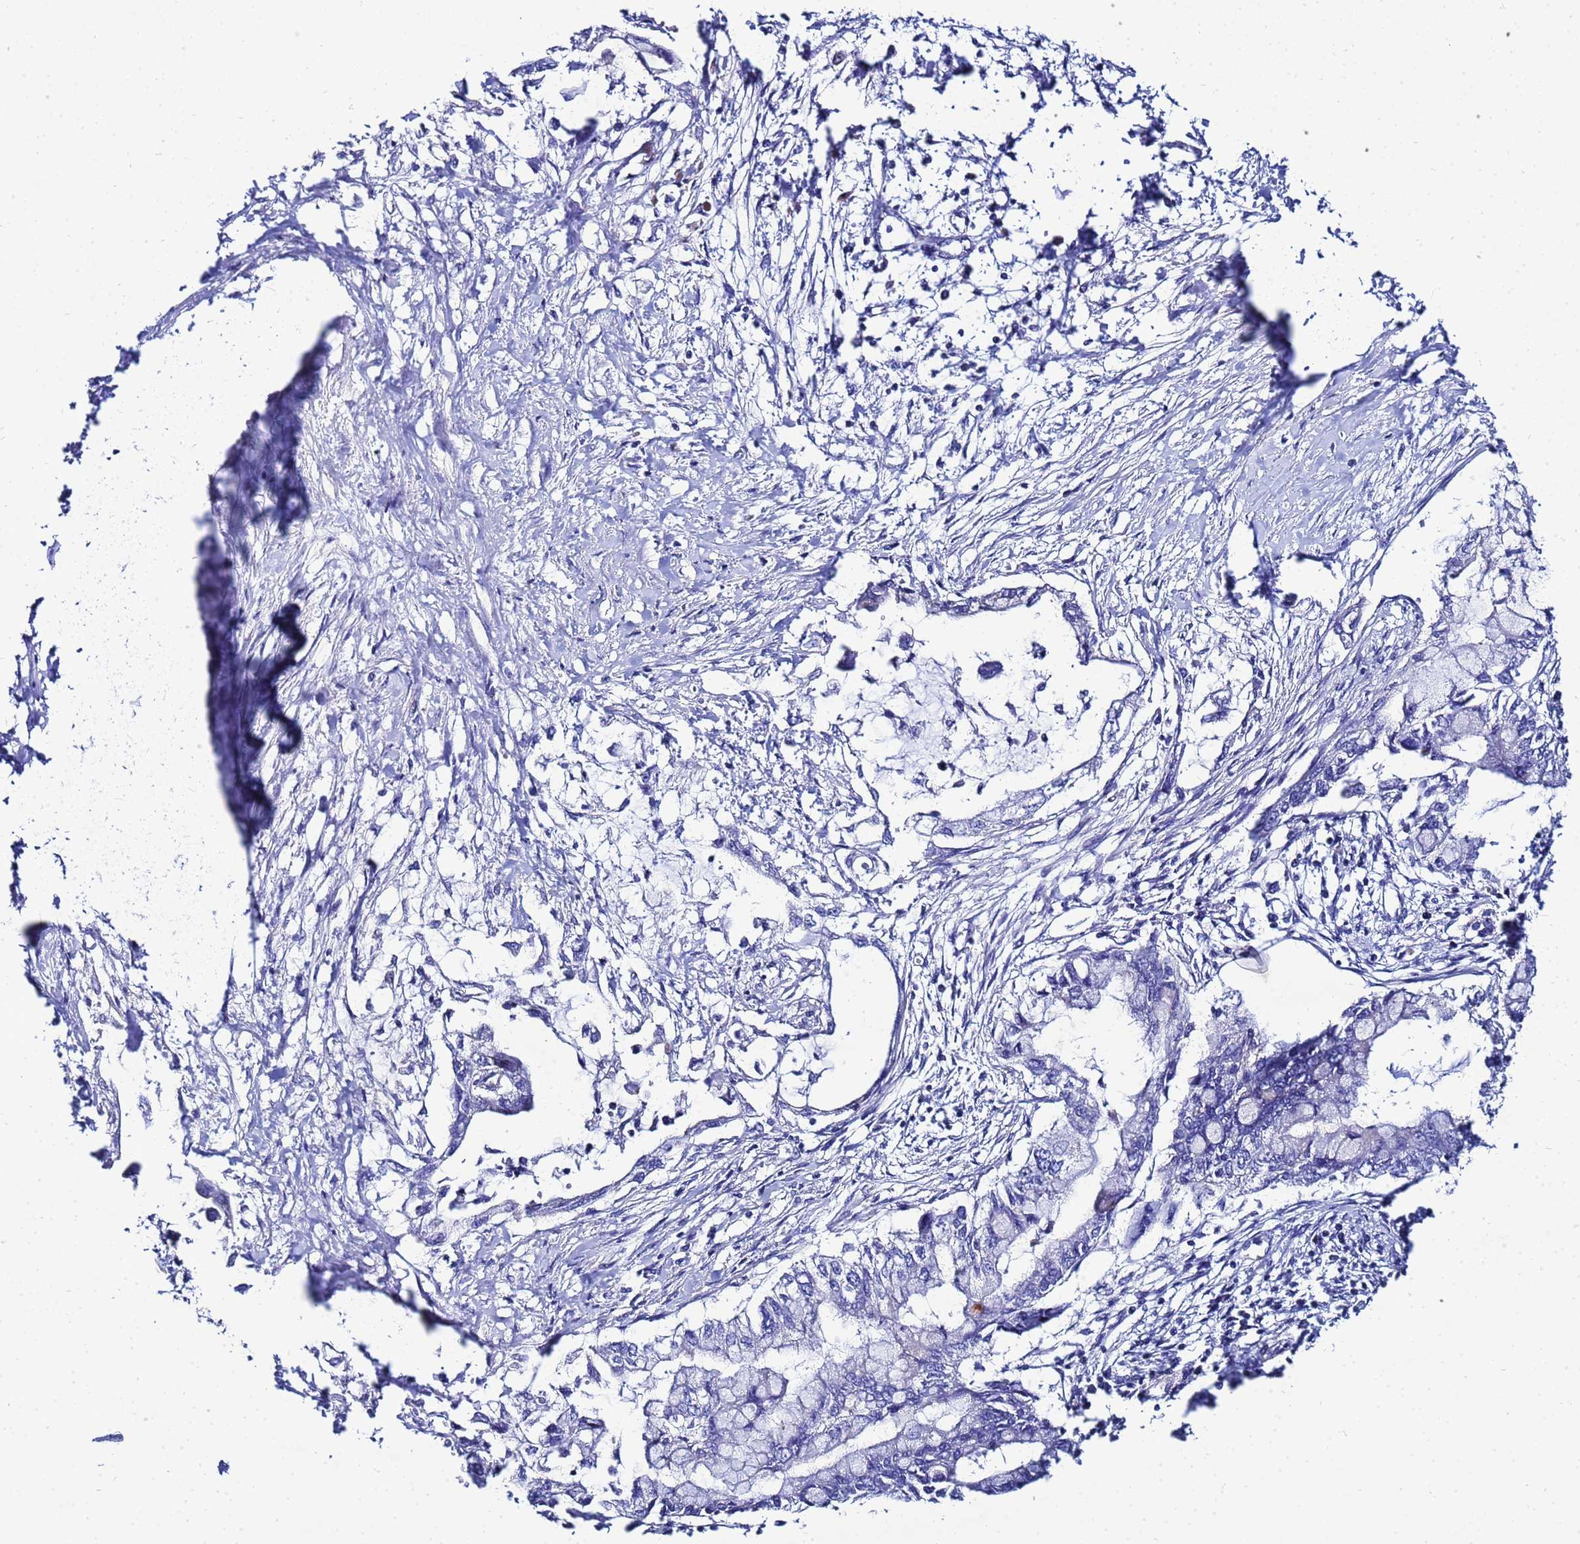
{"staining": {"intensity": "negative", "quantity": "none", "location": "none"}, "tissue": "pancreatic cancer", "cell_type": "Tumor cells", "image_type": "cancer", "snomed": [{"axis": "morphology", "description": "Adenocarcinoma, NOS"}, {"axis": "topography", "description": "Pancreas"}], "caption": "This is an IHC micrograph of pancreatic adenocarcinoma. There is no staining in tumor cells.", "gene": "FAHD2A", "patient": {"sex": "male", "age": 48}}